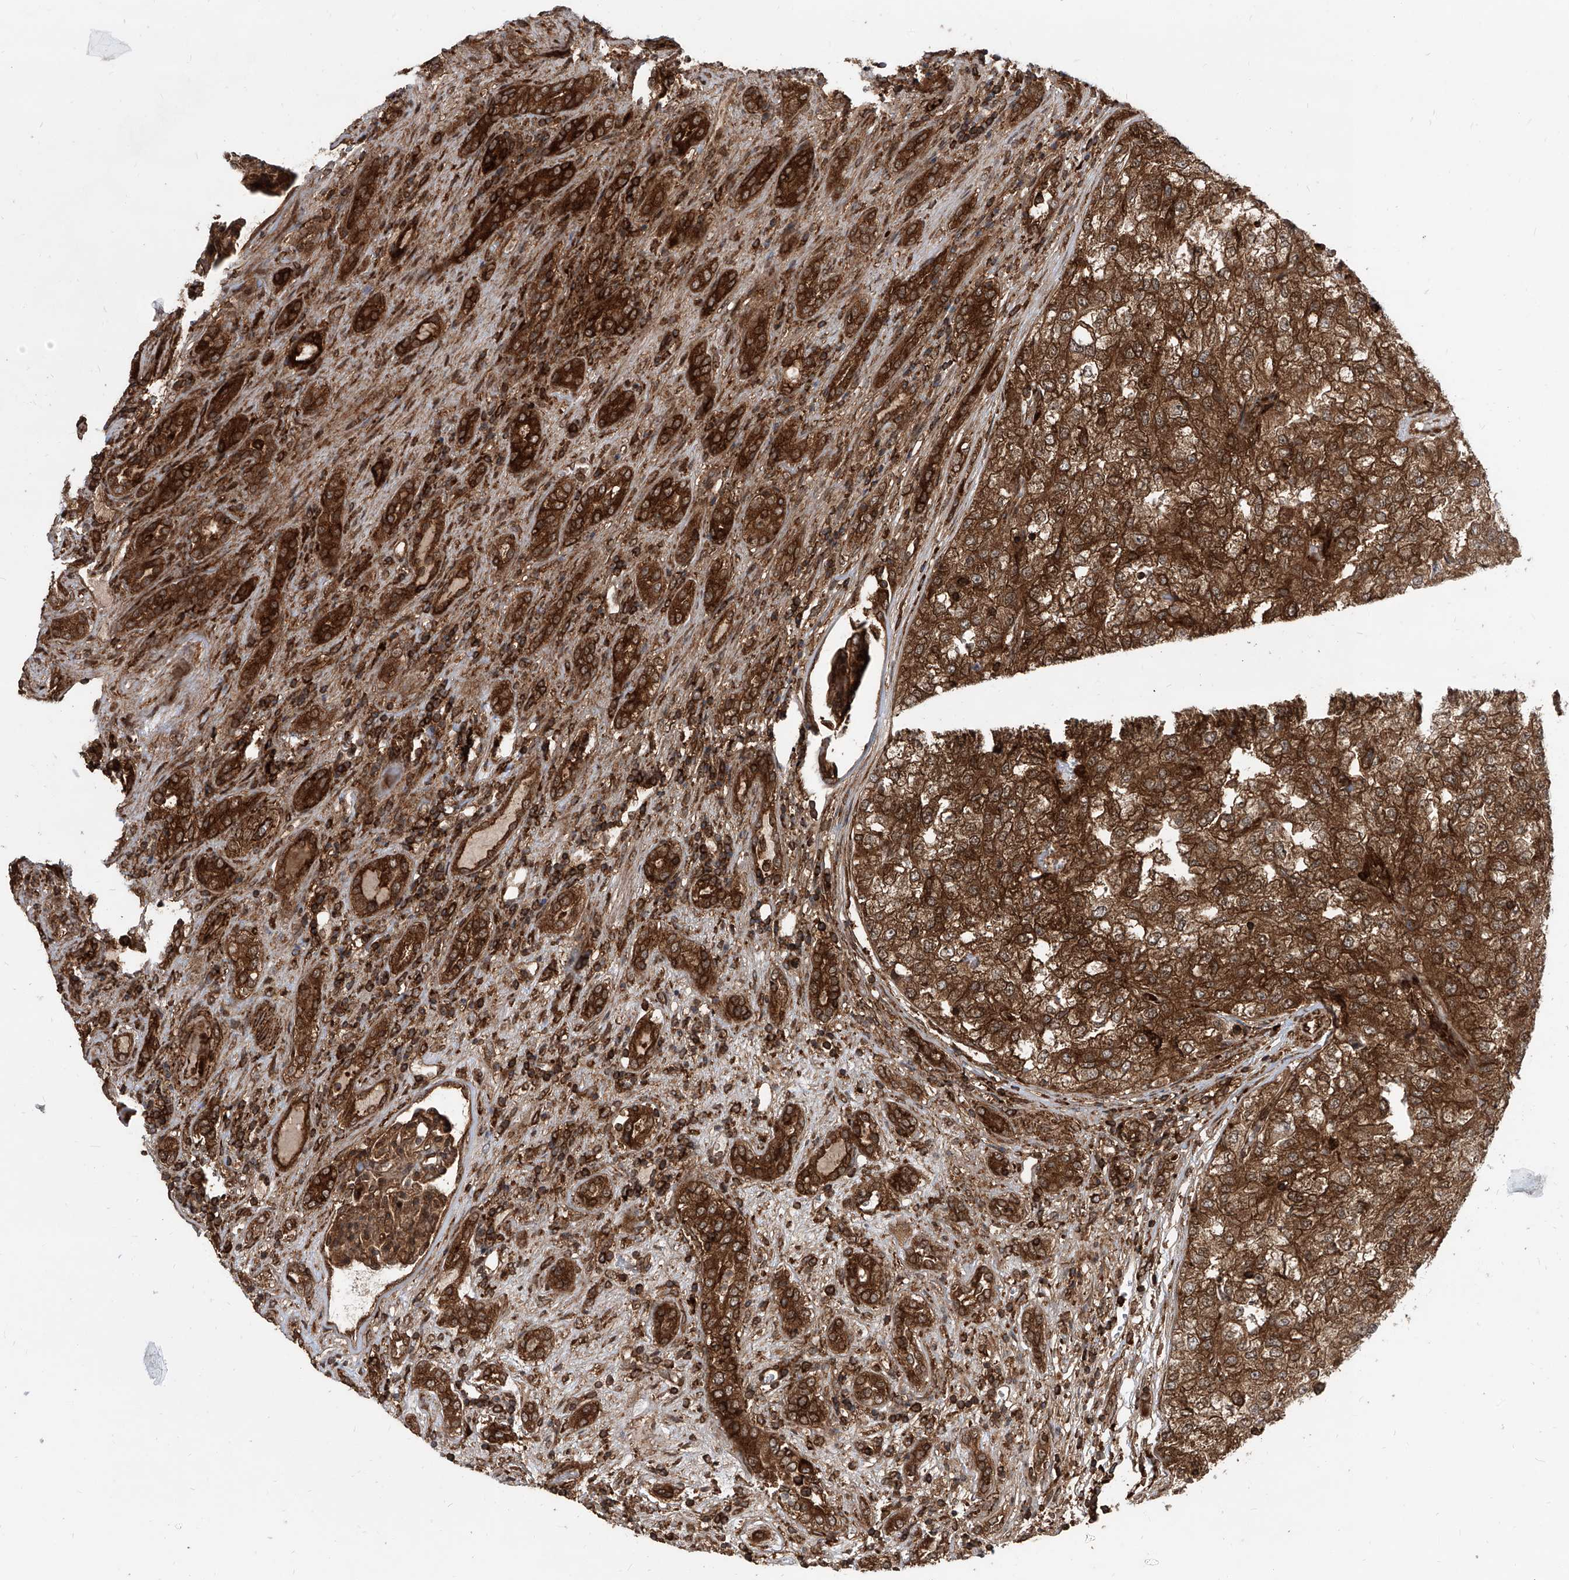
{"staining": {"intensity": "strong", "quantity": ">75%", "location": "cytoplasmic/membranous"}, "tissue": "renal cancer", "cell_type": "Tumor cells", "image_type": "cancer", "snomed": [{"axis": "morphology", "description": "Adenocarcinoma, NOS"}, {"axis": "topography", "description": "Kidney"}], "caption": "Renal cancer (adenocarcinoma) stained with DAB IHC exhibits high levels of strong cytoplasmic/membranous staining in about >75% of tumor cells.", "gene": "MAGED2", "patient": {"sex": "female", "age": 54}}